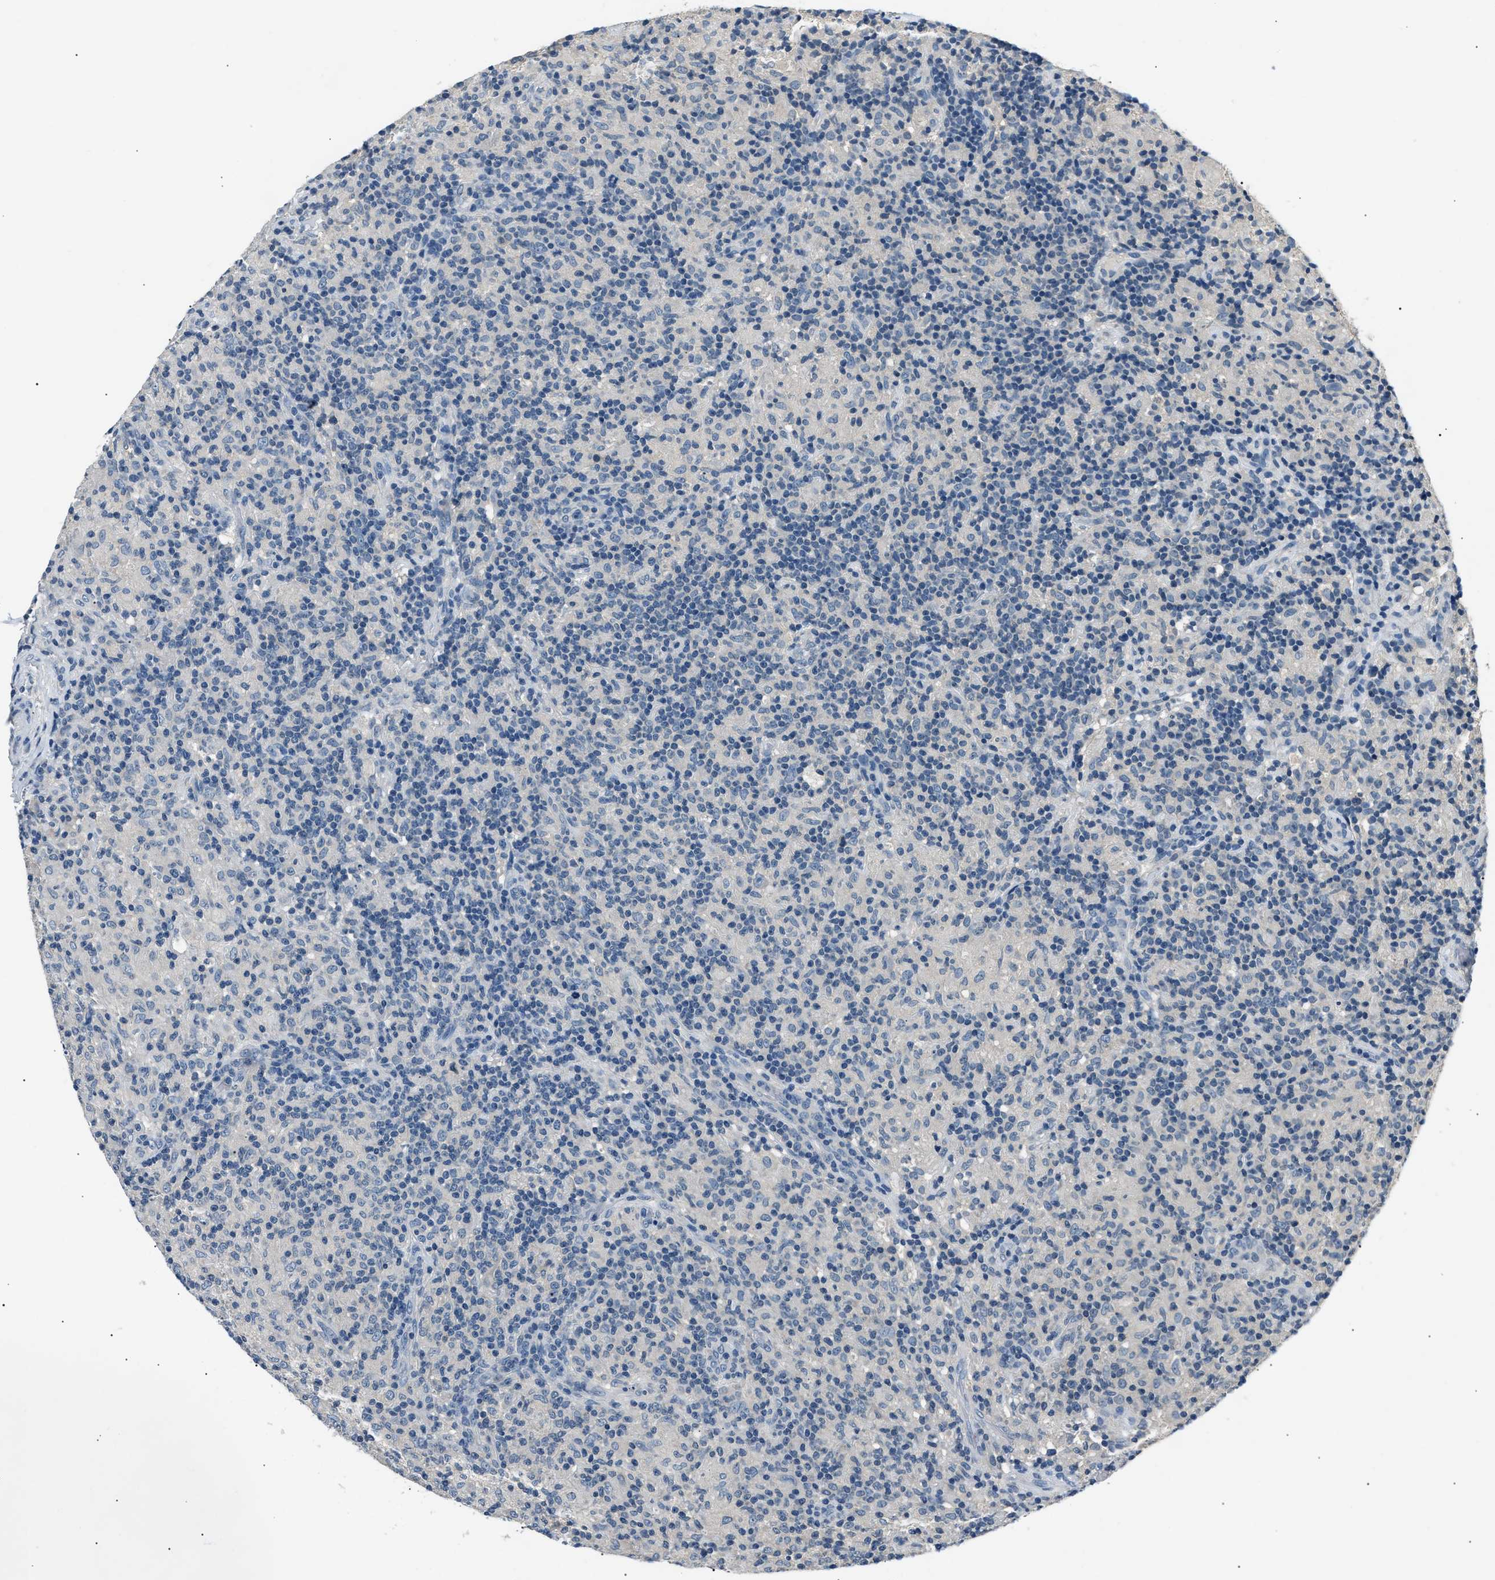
{"staining": {"intensity": "negative", "quantity": "none", "location": "none"}, "tissue": "lymphoma", "cell_type": "Tumor cells", "image_type": "cancer", "snomed": [{"axis": "morphology", "description": "Hodgkin's disease, NOS"}, {"axis": "topography", "description": "Lymph node"}], "caption": "The IHC photomicrograph has no significant staining in tumor cells of Hodgkin's disease tissue.", "gene": "INHA", "patient": {"sex": "male", "age": 70}}